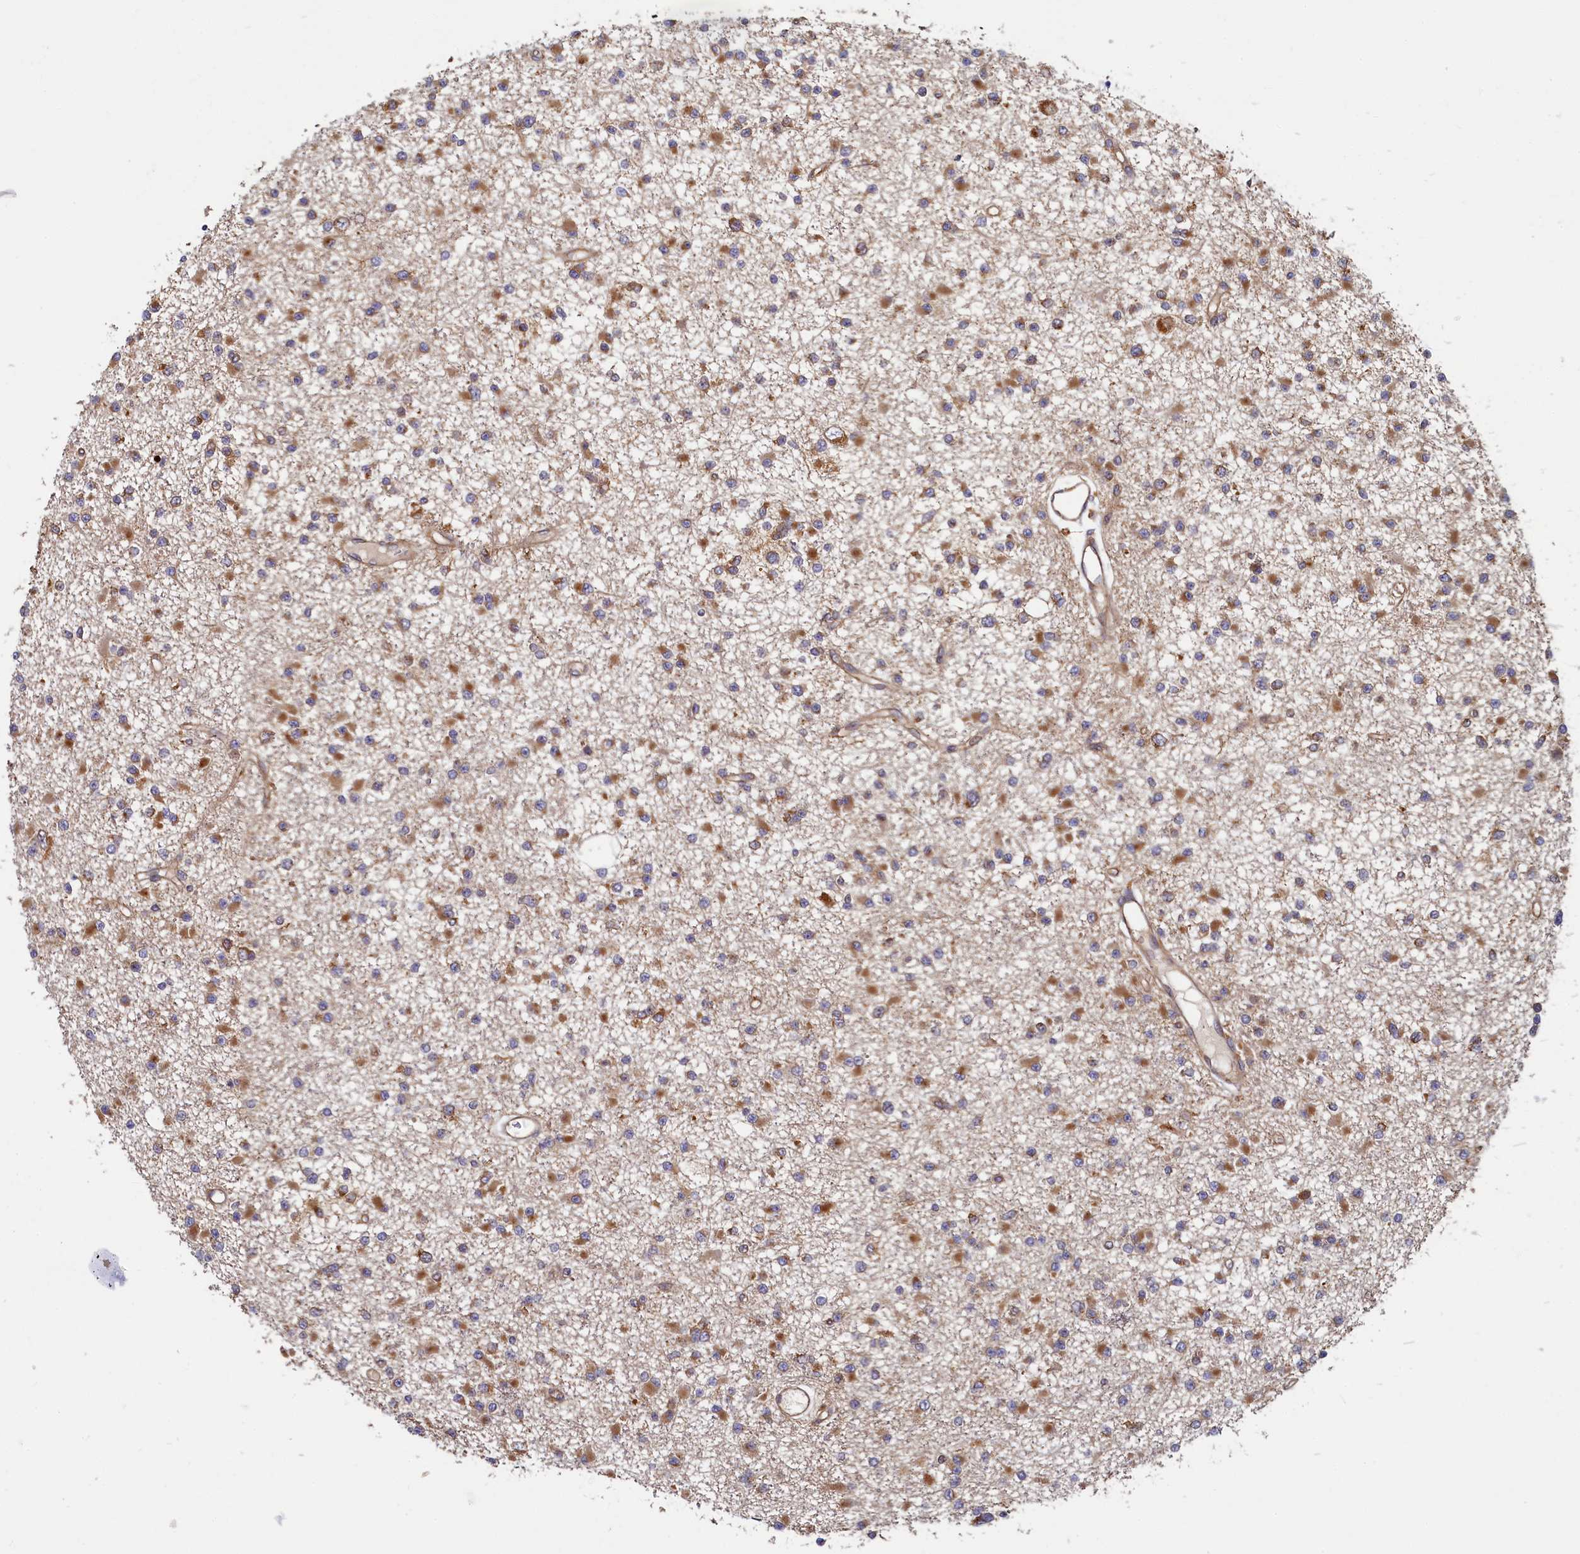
{"staining": {"intensity": "moderate", "quantity": "25%-75%", "location": "cytoplasmic/membranous"}, "tissue": "glioma", "cell_type": "Tumor cells", "image_type": "cancer", "snomed": [{"axis": "morphology", "description": "Glioma, malignant, Low grade"}, {"axis": "topography", "description": "Brain"}], "caption": "Immunohistochemistry (IHC) micrograph of human glioma stained for a protein (brown), which reveals medium levels of moderate cytoplasmic/membranous positivity in approximately 25%-75% of tumor cells.", "gene": "STX12", "patient": {"sex": "female", "age": 22}}